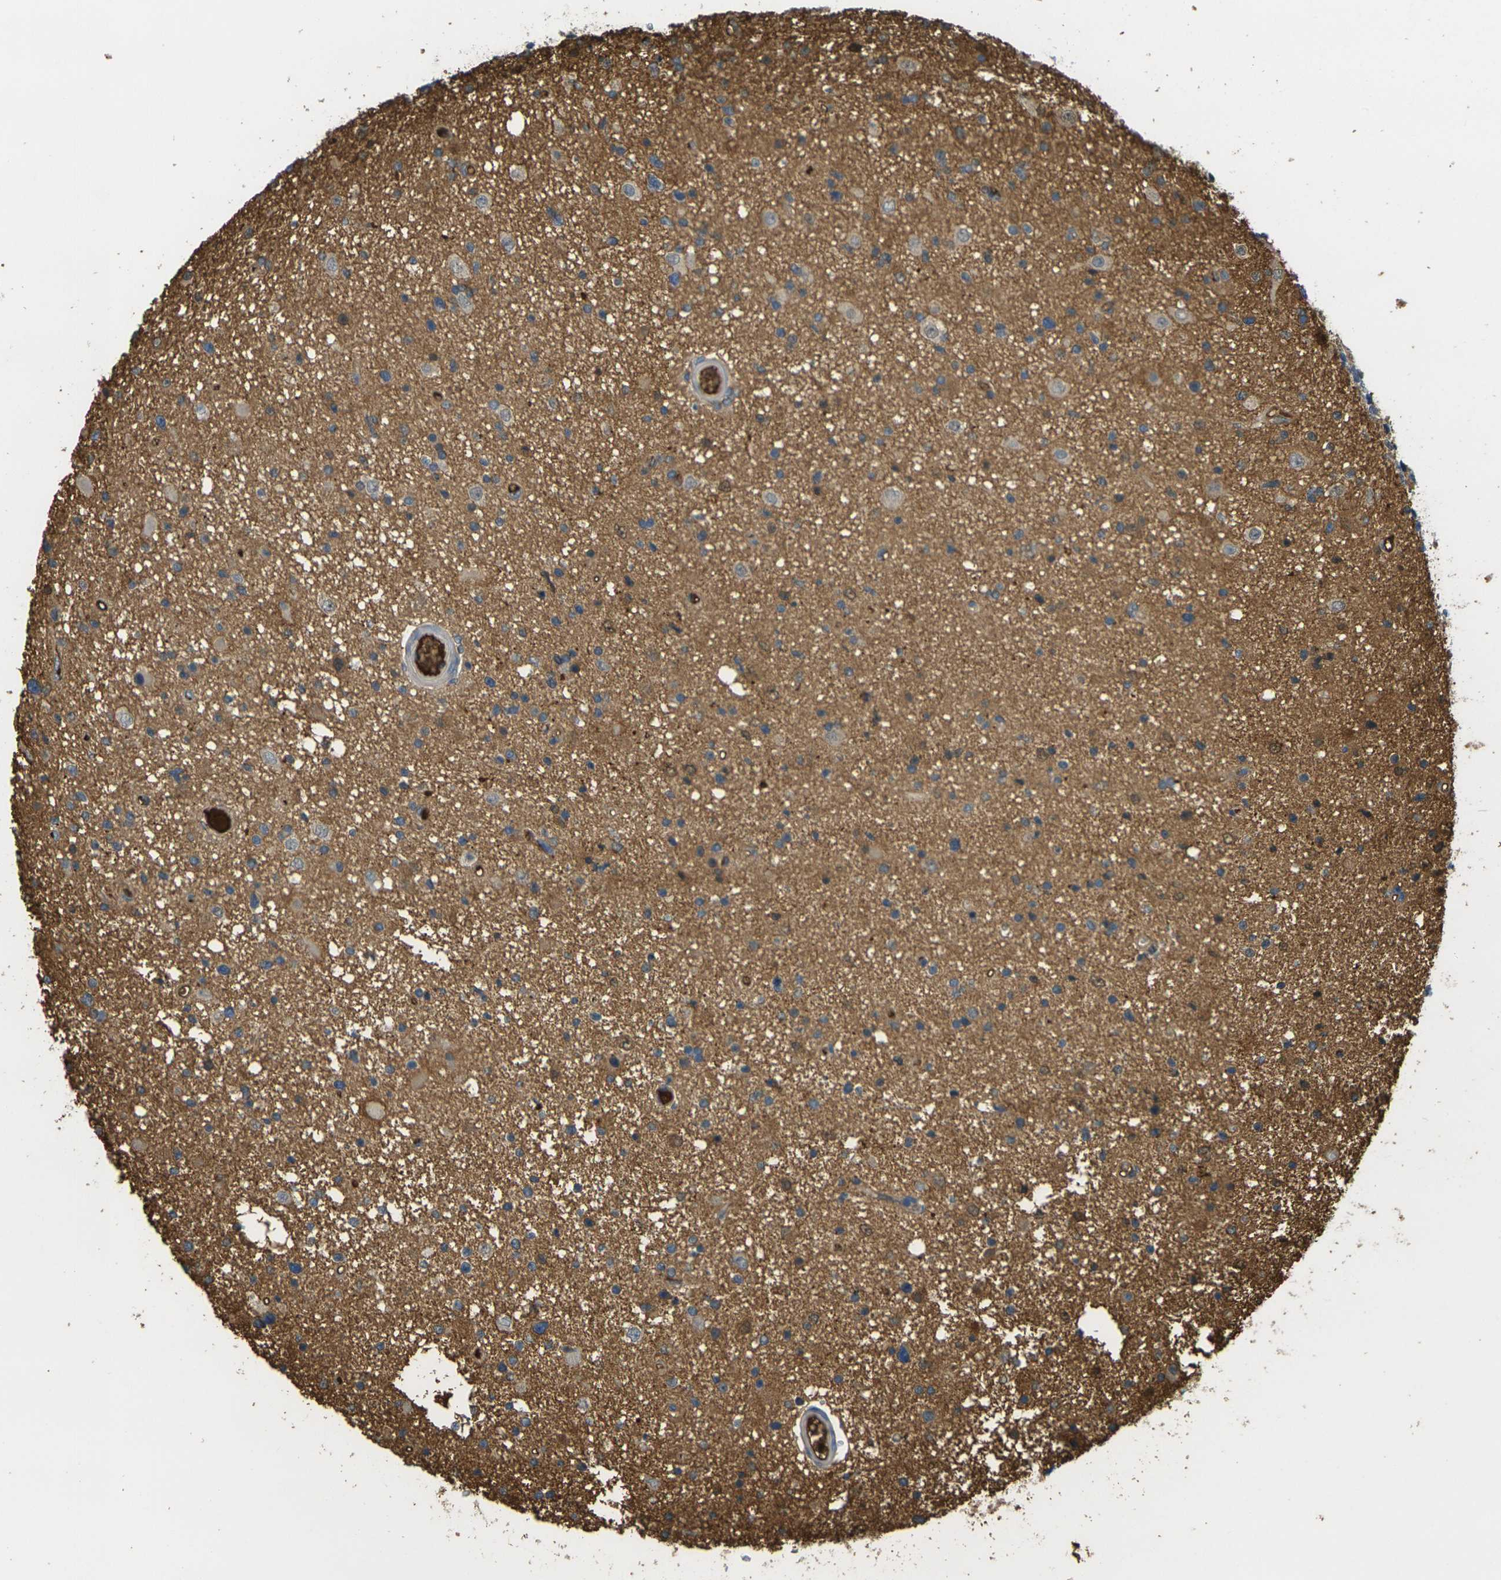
{"staining": {"intensity": "moderate", "quantity": "25%-75%", "location": "cytoplasmic/membranous"}, "tissue": "glioma", "cell_type": "Tumor cells", "image_type": "cancer", "snomed": [{"axis": "morphology", "description": "Glioma, malignant, High grade"}, {"axis": "topography", "description": "Brain"}], "caption": "DAB (3,3'-diaminobenzidine) immunohistochemical staining of malignant glioma (high-grade) displays moderate cytoplasmic/membranous protein staining in about 25%-75% of tumor cells. The staining is performed using DAB brown chromogen to label protein expression. The nuclei are counter-stained blue using hematoxylin.", "gene": "PLCD1", "patient": {"sex": "male", "age": 33}}